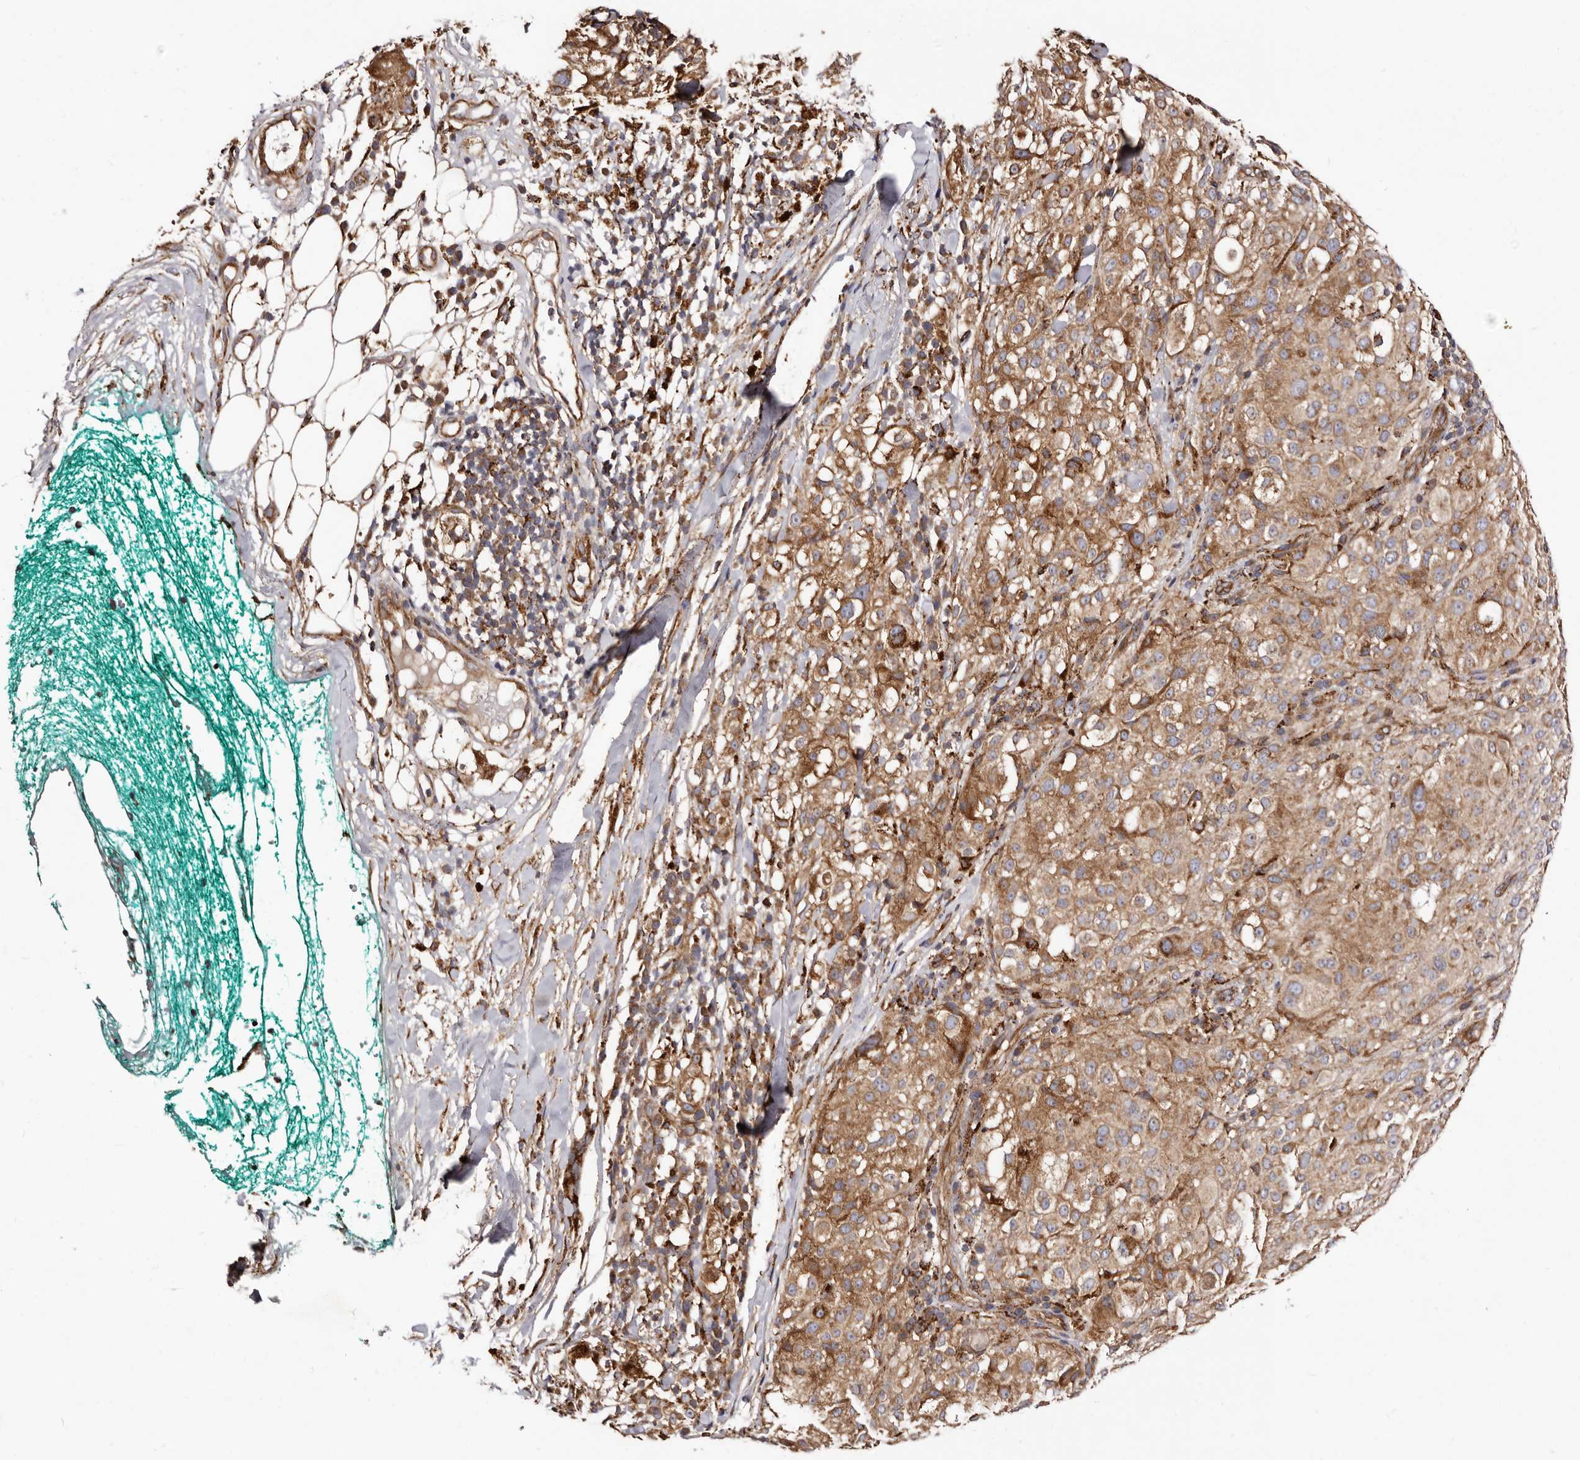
{"staining": {"intensity": "moderate", "quantity": ">75%", "location": "cytoplasmic/membranous"}, "tissue": "melanoma", "cell_type": "Tumor cells", "image_type": "cancer", "snomed": [{"axis": "morphology", "description": "Necrosis, NOS"}, {"axis": "morphology", "description": "Malignant melanoma, NOS"}, {"axis": "topography", "description": "Skin"}], "caption": "The image shows staining of melanoma, revealing moderate cytoplasmic/membranous protein expression (brown color) within tumor cells.", "gene": "LUZP1", "patient": {"sex": "female", "age": 87}}